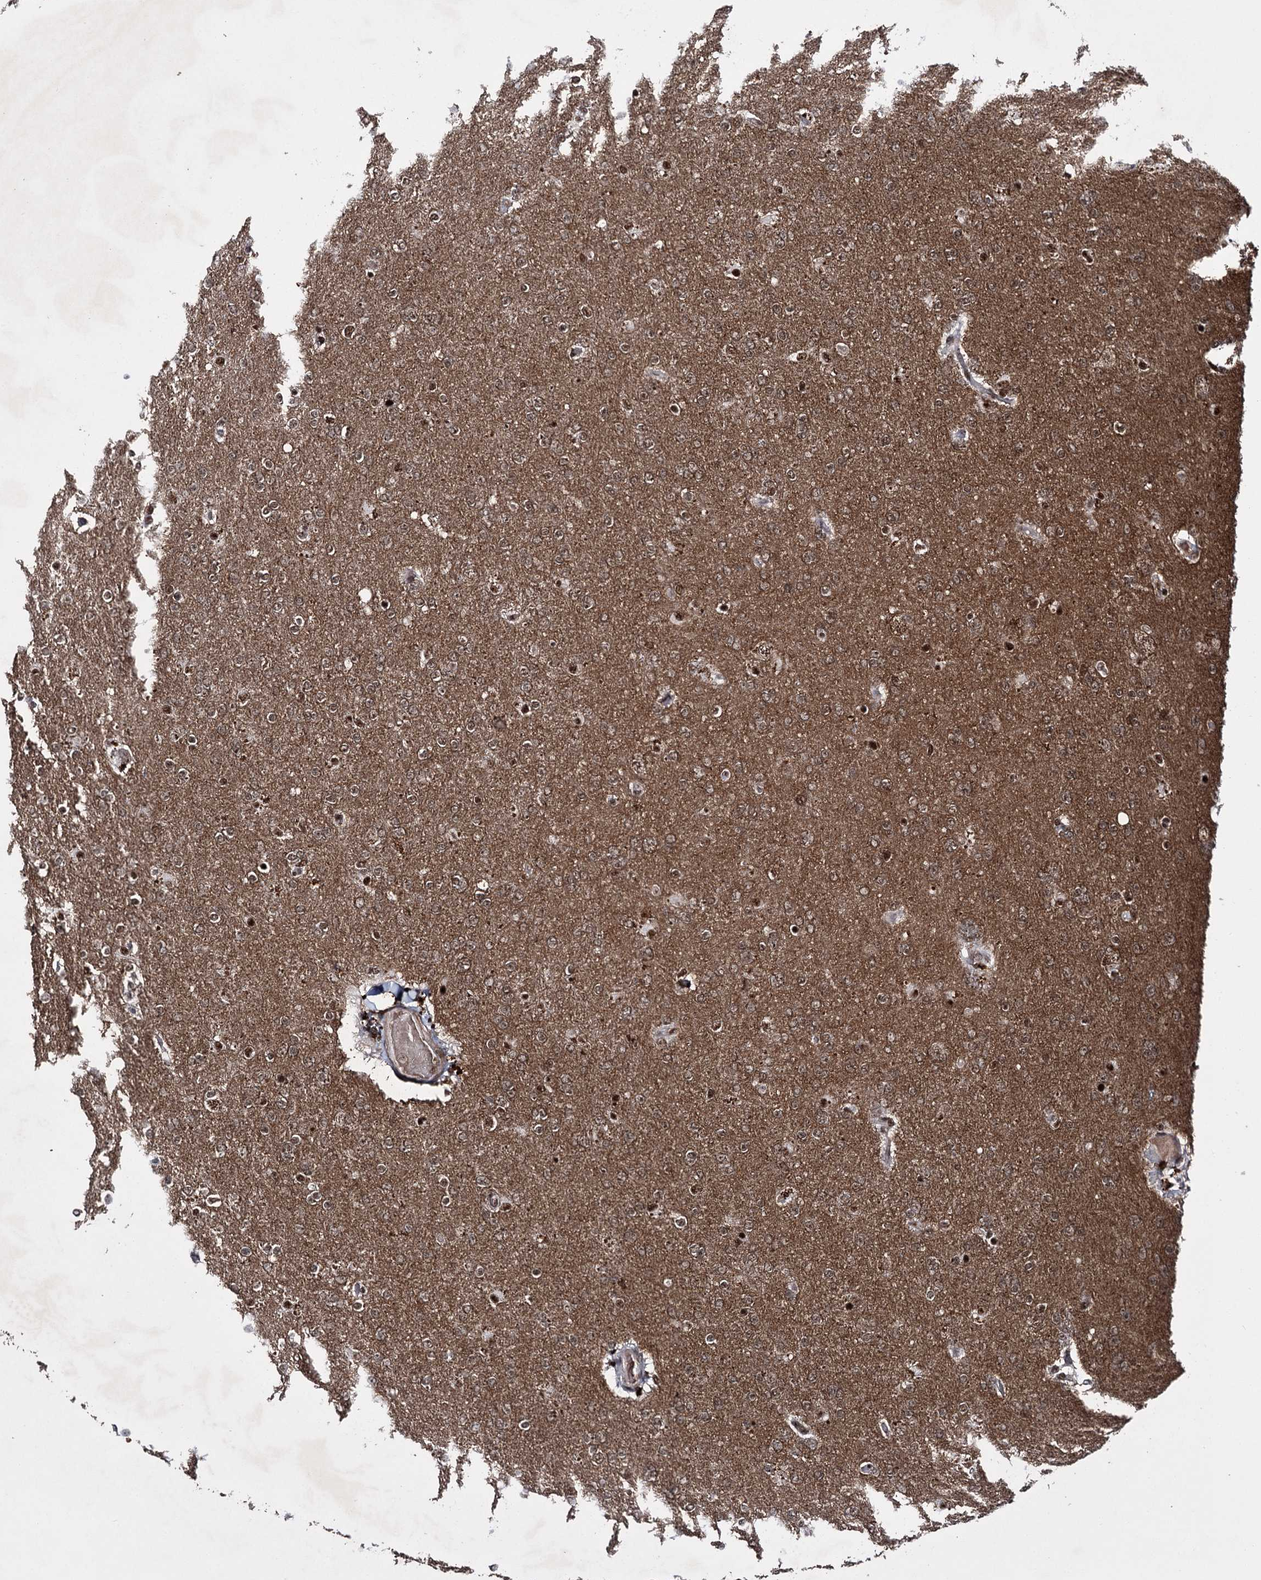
{"staining": {"intensity": "moderate", "quantity": ">75%", "location": "nuclear"}, "tissue": "glioma", "cell_type": "Tumor cells", "image_type": "cancer", "snomed": [{"axis": "morphology", "description": "Glioma, malignant, High grade"}, {"axis": "topography", "description": "Brain"}], "caption": "IHC of high-grade glioma (malignant) shows medium levels of moderate nuclear positivity in approximately >75% of tumor cells.", "gene": "PRPF40A", "patient": {"sex": "male", "age": 72}}